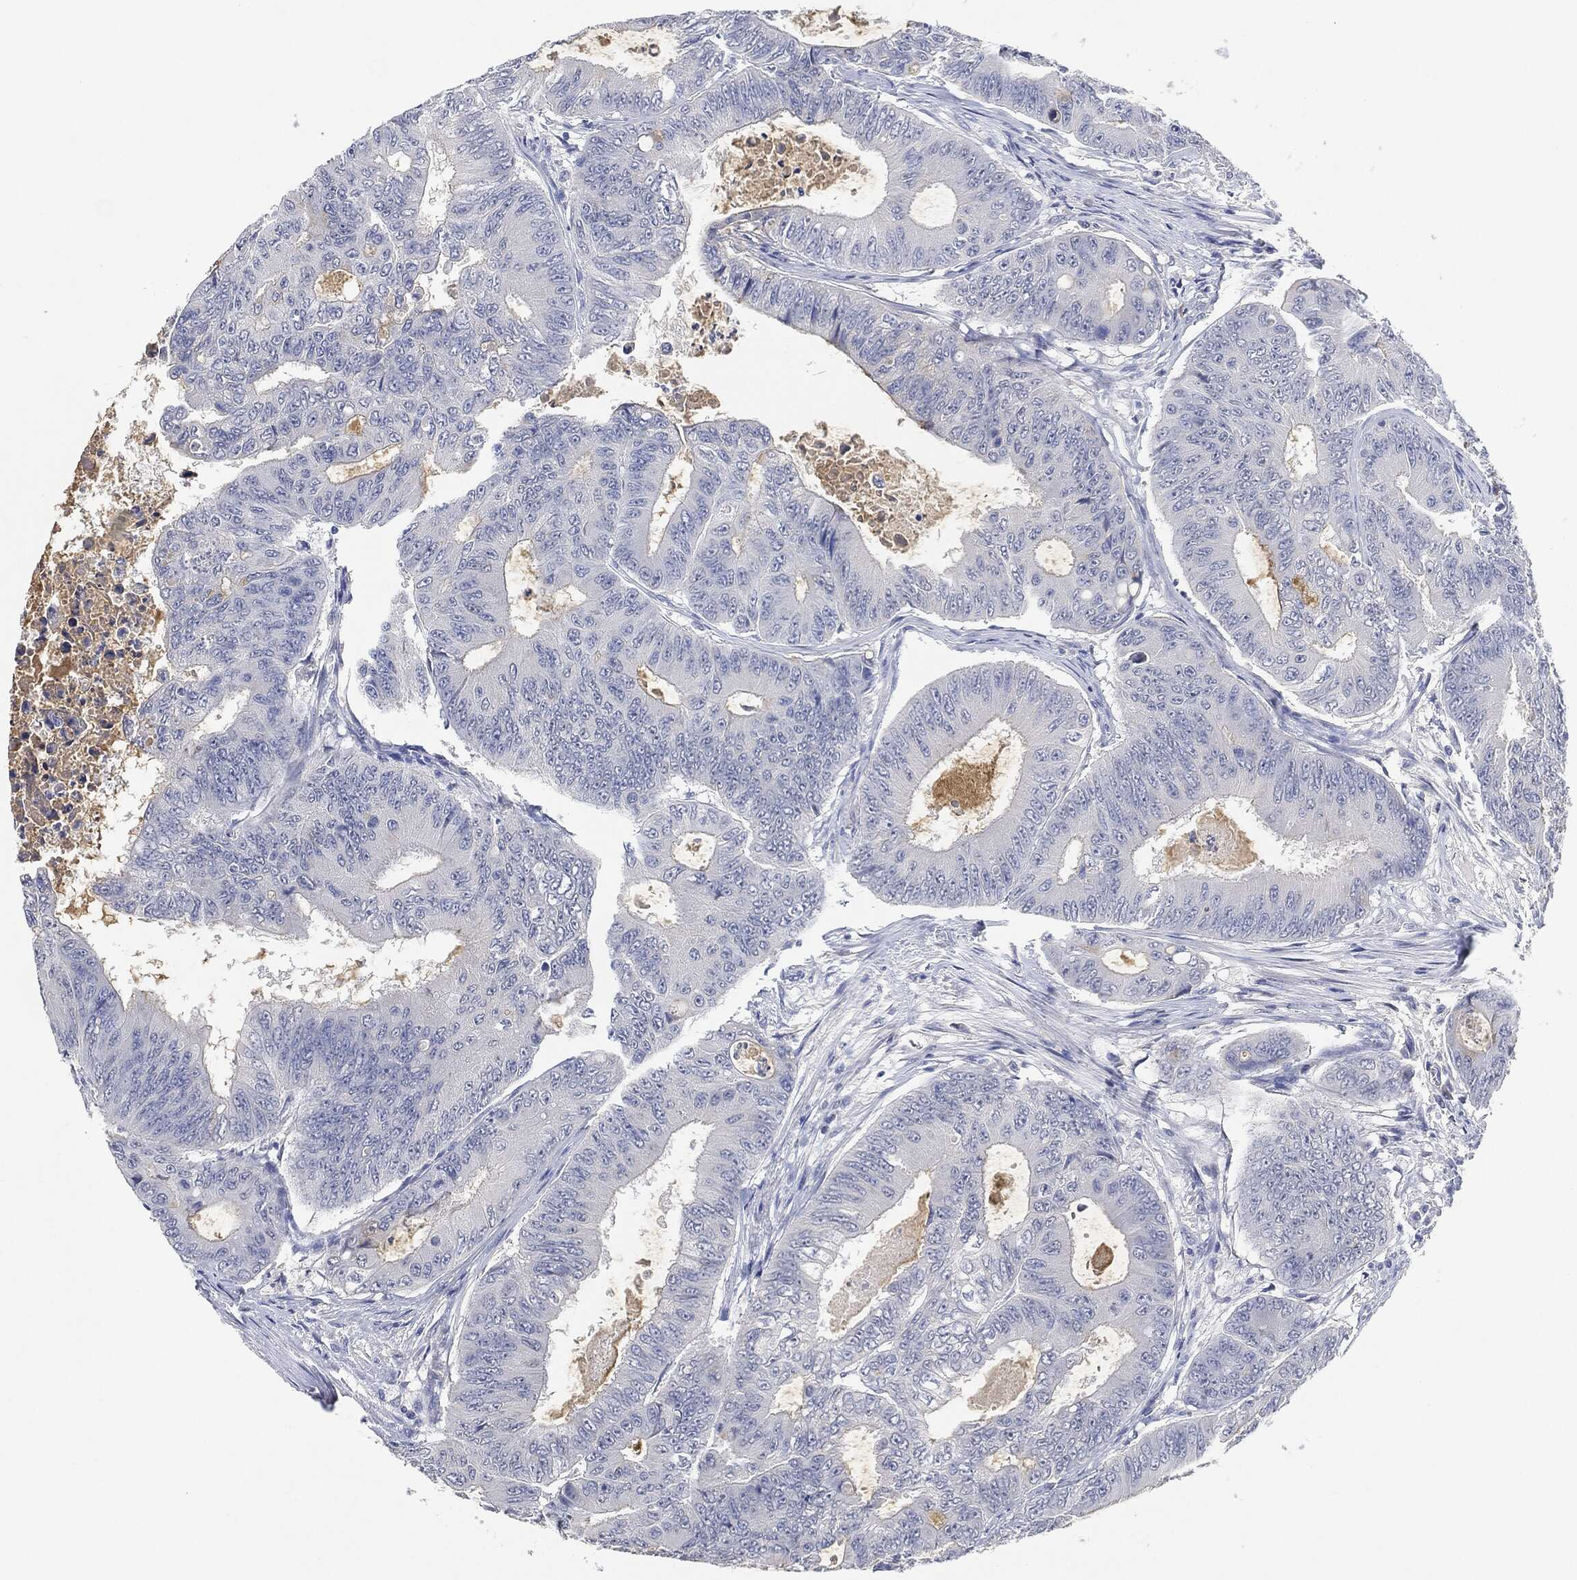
{"staining": {"intensity": "negative", "quantity": "none", "location": "none"}, "tissue": "colorectal cancer", "cell_type": "Tumor cells", "image_type": "cancer", "snomed": [{"axis": "morphology", "description": "Adenocarcinoma, NOS"}, {"axis": "topography", "description": "Colon"}], "caption": "A histopathology image of human colorectal cancer (adenocarcinoma) is negative for staining in tumor cells. (DAB (3,3'-diaminobenzidine) IHC visualized using brightfield microscopy, high magnification).", "gene": "NTRK1", "patient": {"sex": "female", "age": 48}}